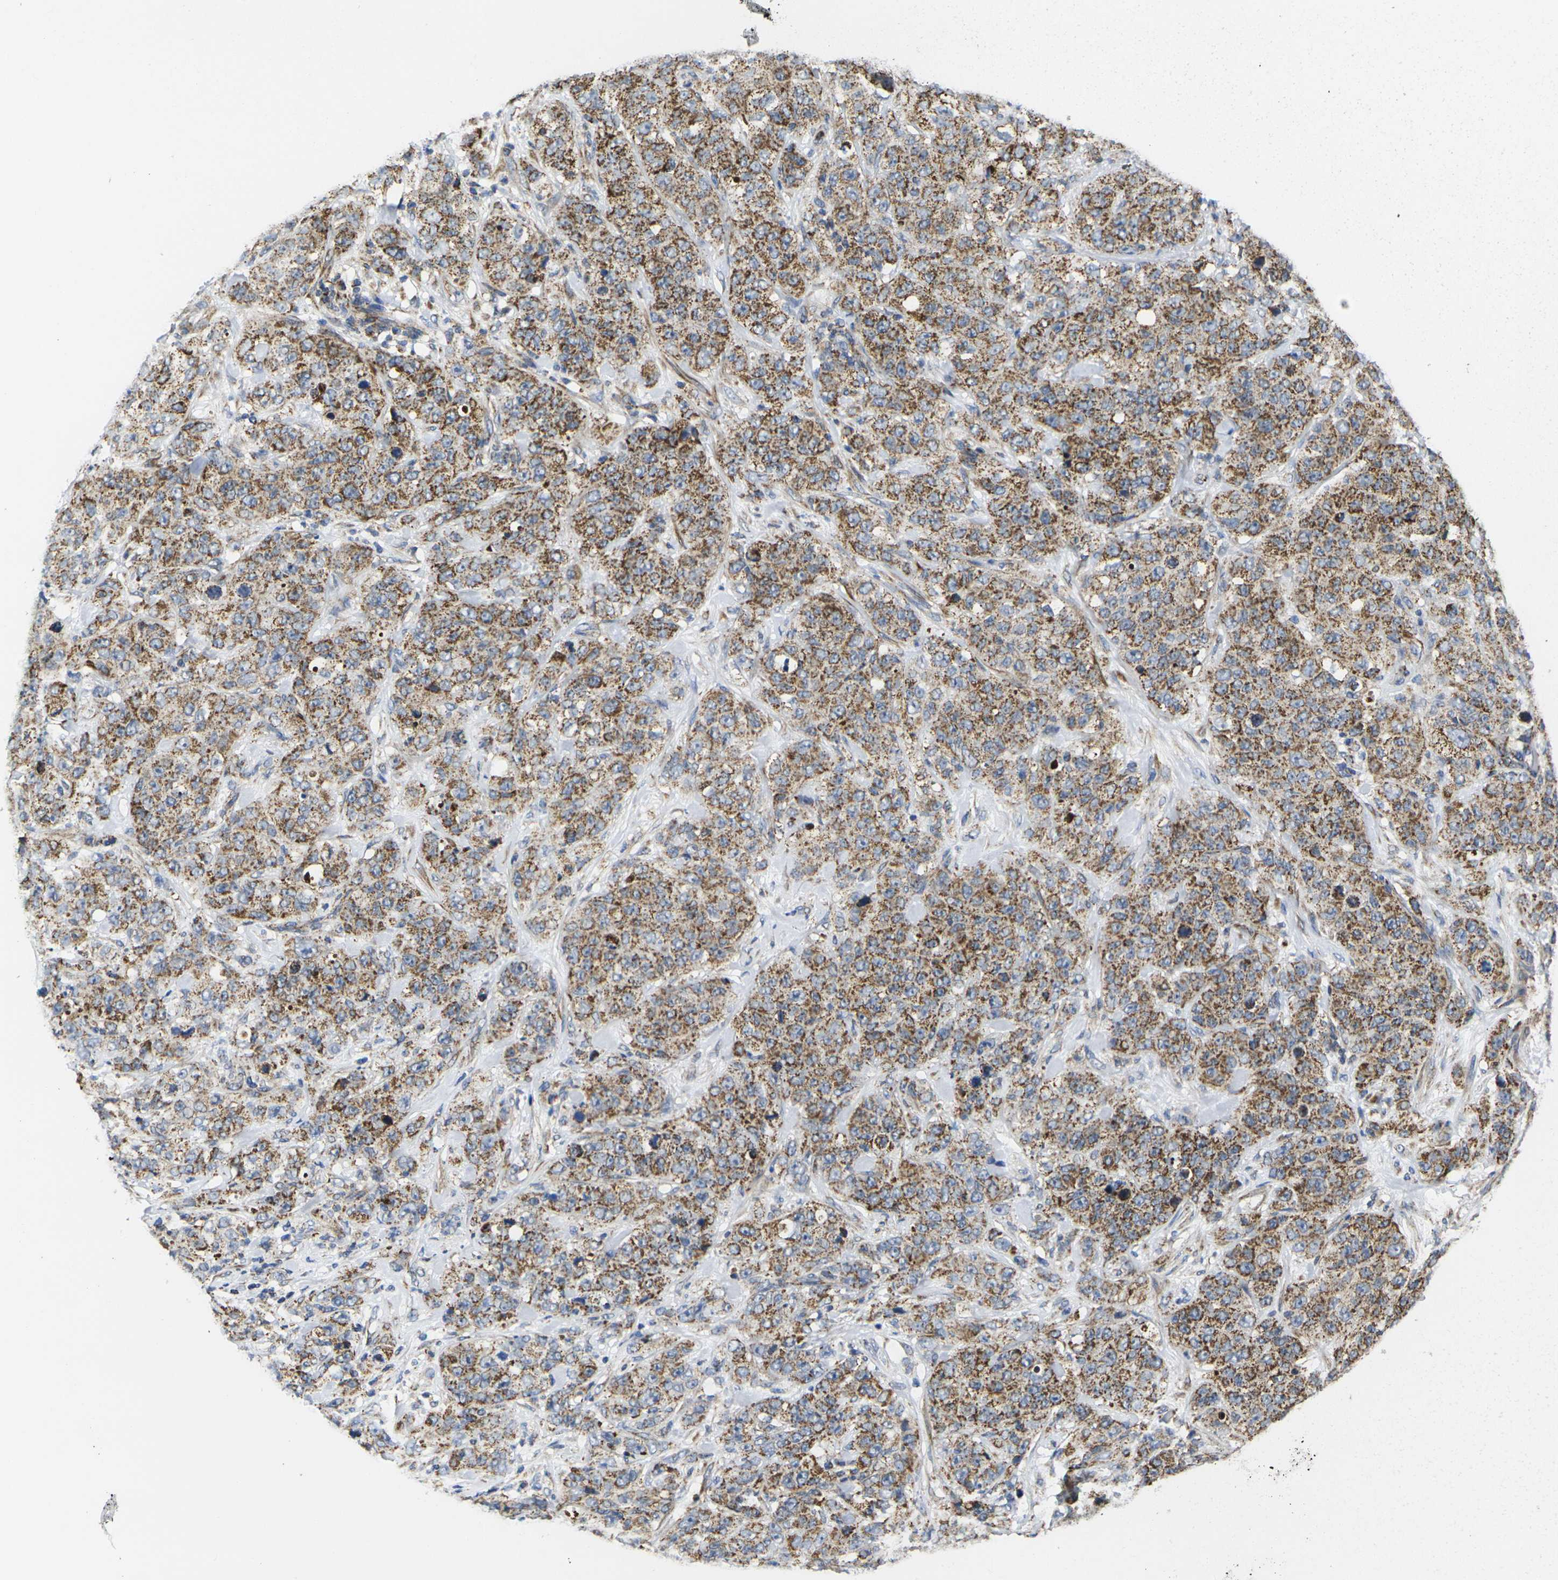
{"staining": {"intensity": "strong", "quantity": ">75%", "location": "cytoplasmic/membranous"}, "tissue": "stomach cancer", "cell_type": "Tumor cells", "image_type": "cancer", "snomed": [{"axis": "morphology", "description": "Adenocarcinoma, NOS"}, {"axis": "topography", "description": "Stomach"}], "caption": "Immunohistochemical staining of adenocarcinoma (stomach) reveals high levels of strong cytoplasmic/membranous positivity in about >75% of tumor cells. The protein is stained brown, and the nuclei are stained in blue (DAB IHC with brightfield microscopy, high magnification).", "gene": "P2RY11", "patient": {"sex": "male", "age": 48}}